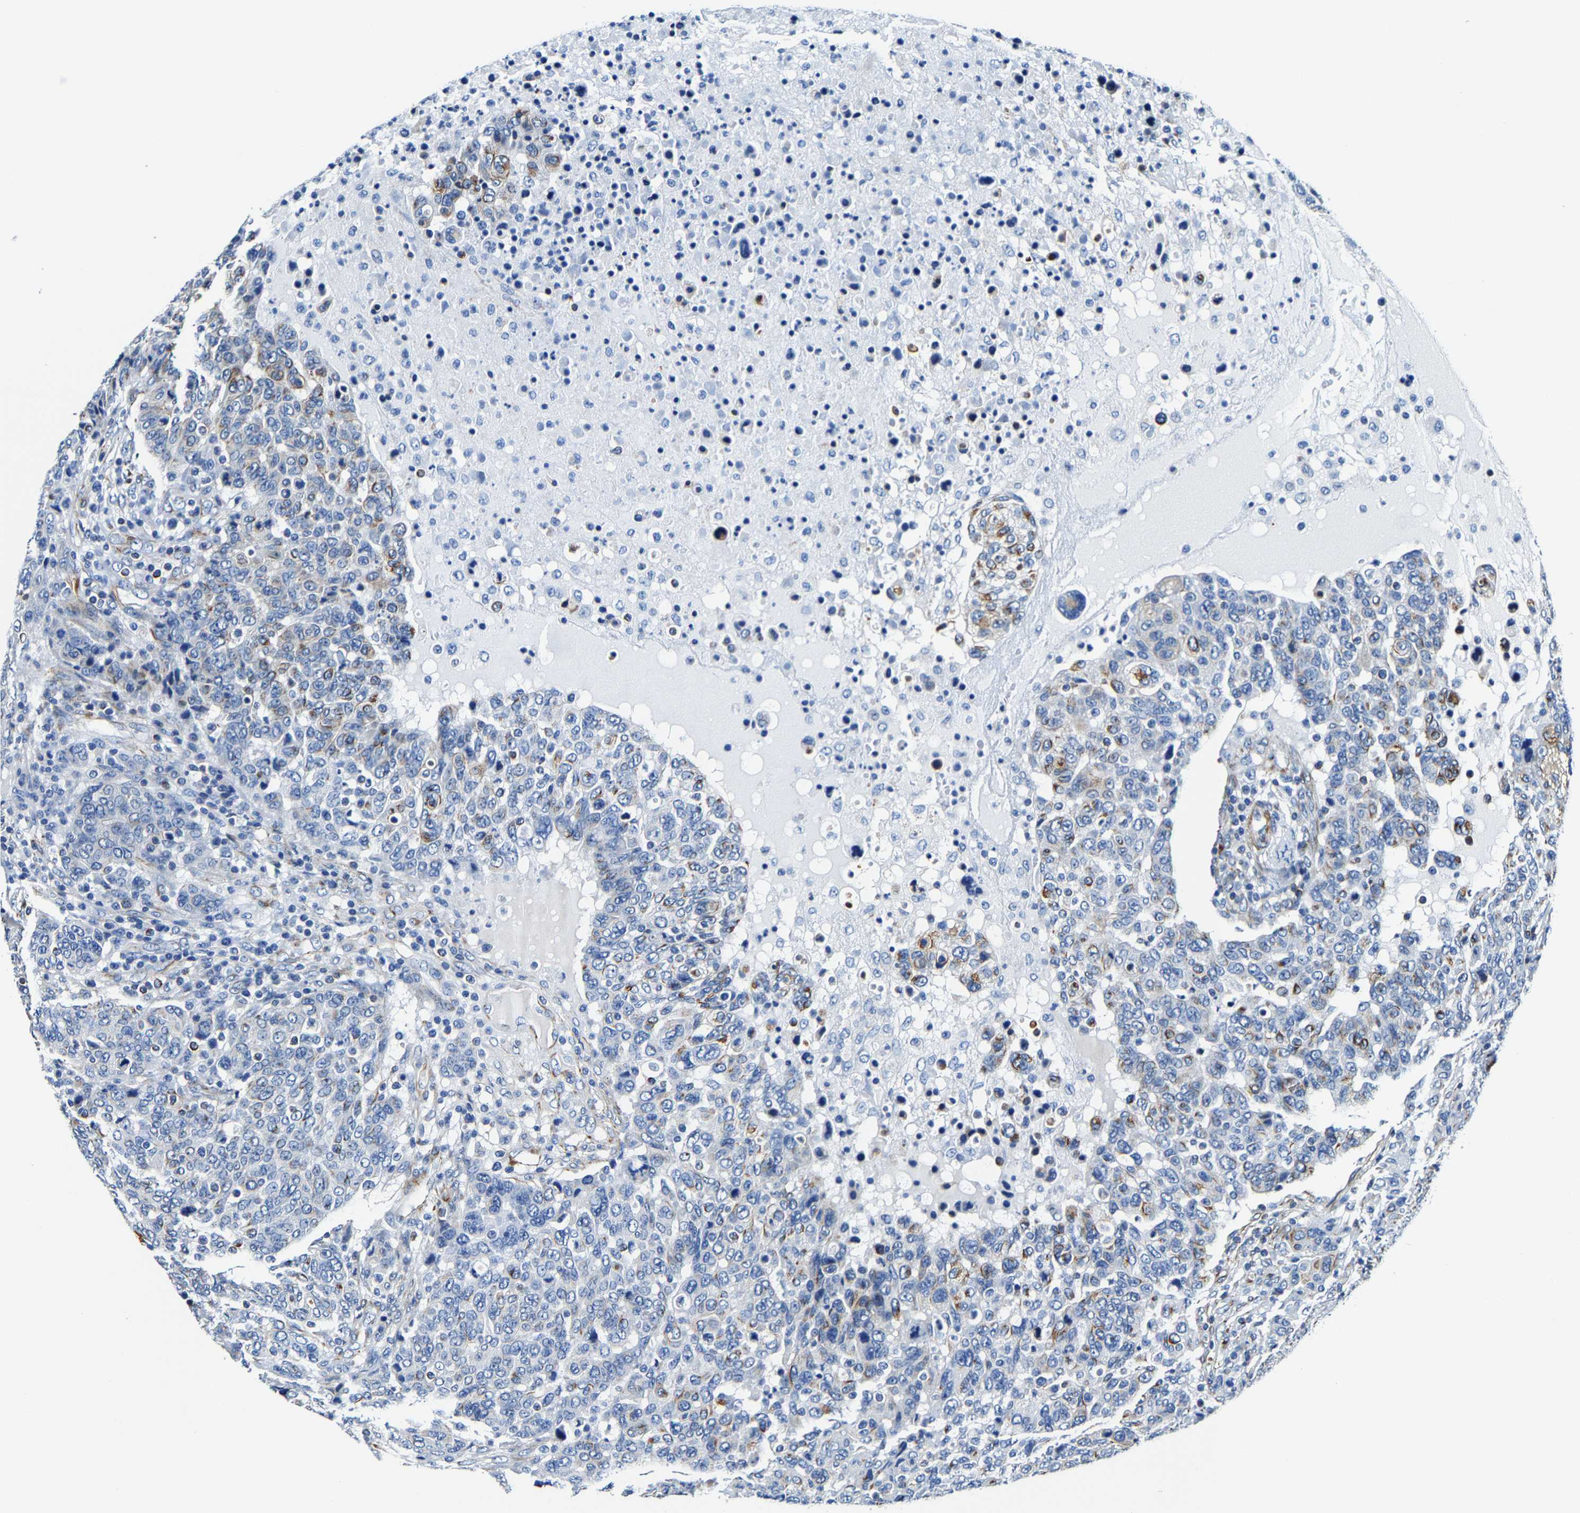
{"staining": {"intensity": "moderate", "quantity": "<25%", "location": "cytoplasmic/membranous"}, "tissue": "breast cancer", "cell_type": "Tumor cells", "image_type": "cancer", "snomed": [{"axis": "morphology", "description": "Duct carcinoma"}, {"axis": "topography", "description": "Breast"}], "caption": "Protein expression analysis of breast cancer (invasive ductal carcinoma) displays moderate cytoplasmic/membranous expression in about <25% of tumor cells. The staining is performed using DAB (3,3'-diaminobenzidine) brown chromogen to label protein expression. The nuclei are counter-stained blue using hematoxylin.", "gene": "MMEL1", "patient": {"sex": "female", "age": 37}}